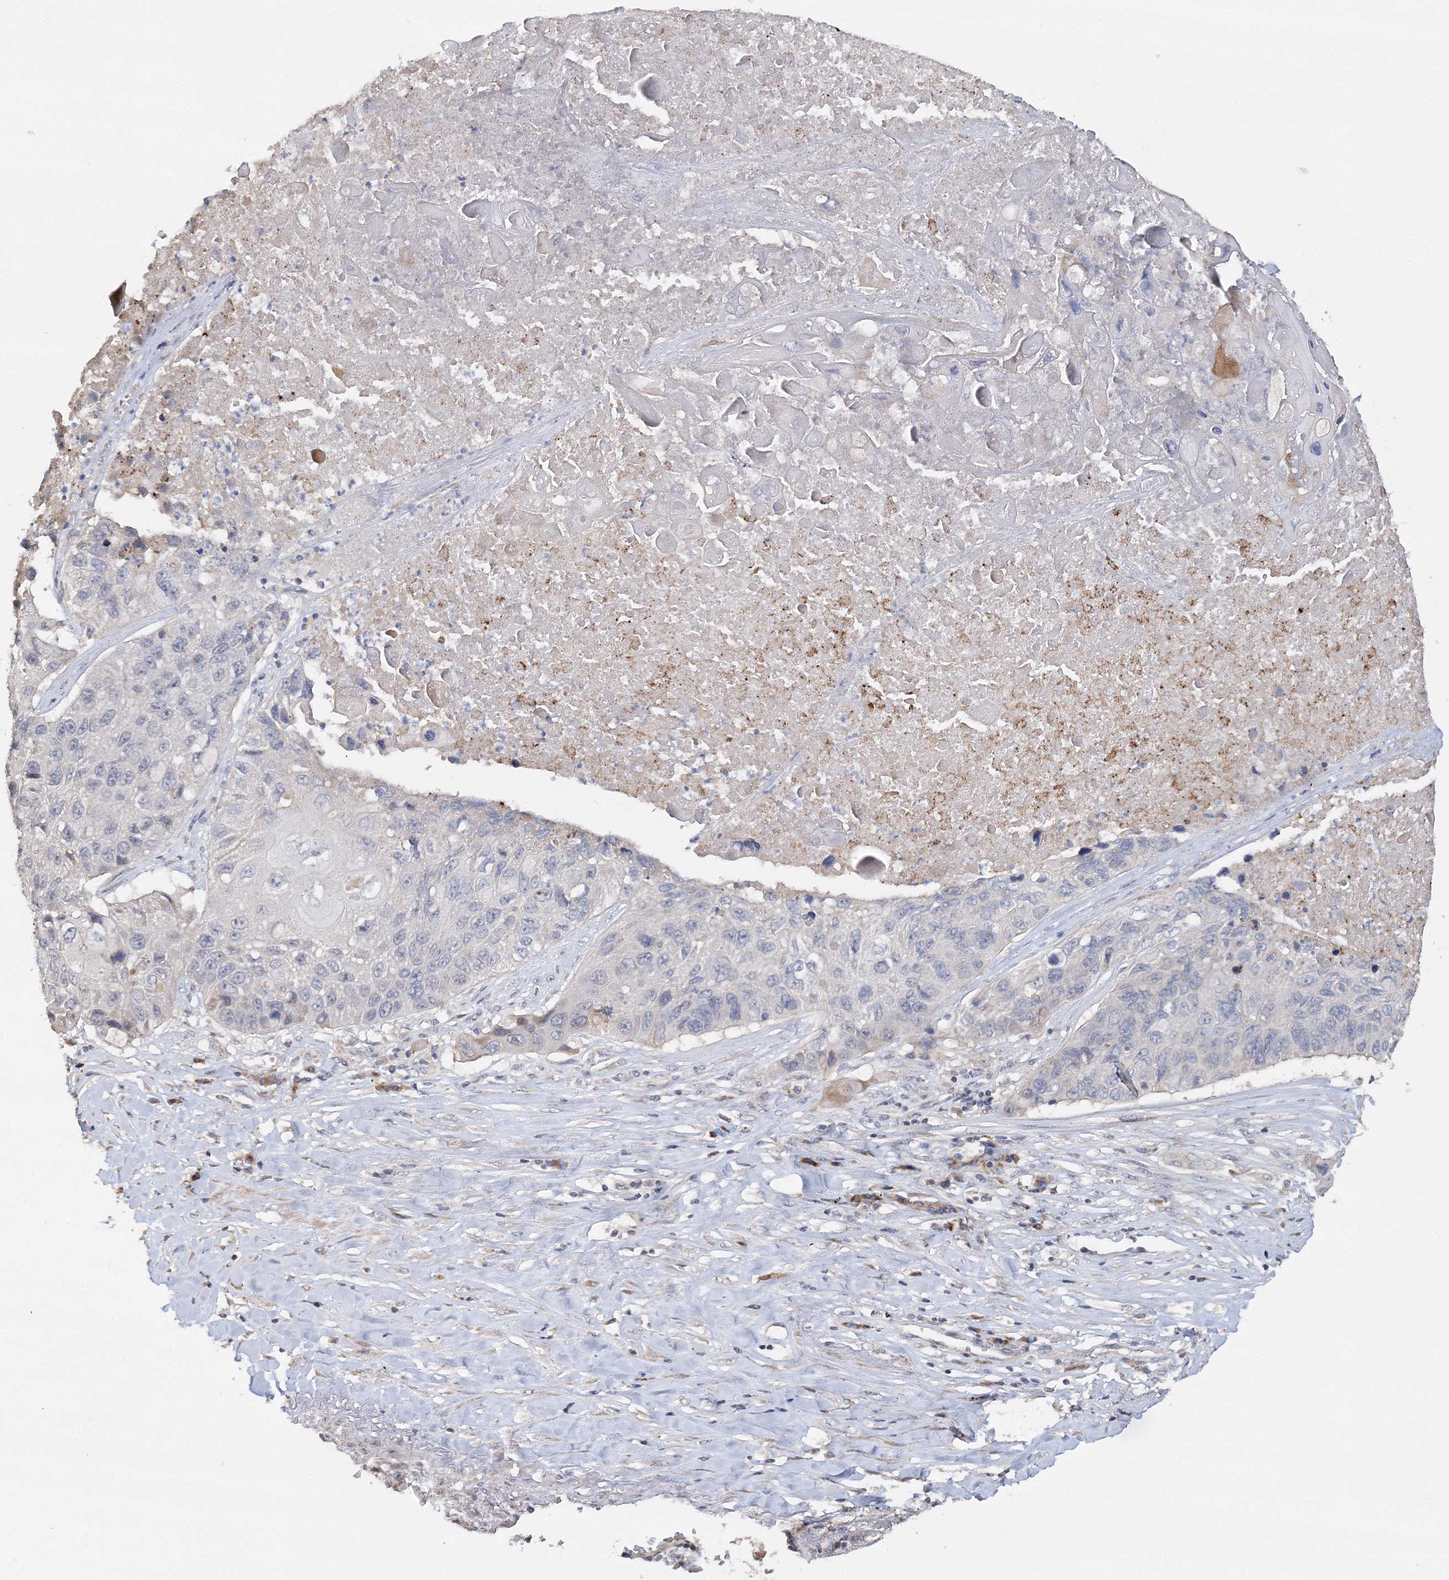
{"staining": {"intensity": "negative", "quantity": "none", "location": "none"}, "tissue": "lung cancer", "cell_type": "Tumor cells", "image_type": "cancer", "snomed": [{"axis": "morphology", "description": "Squamous cell carcinoma, NOS"}, {"axis": "topography", "description": "Lung"}], "caption": "There is no significant staining in tumor cells of lung squamous cell carcinoma.", "gene": "GJB5", "patient": {"sex": "male", "age": 61}}